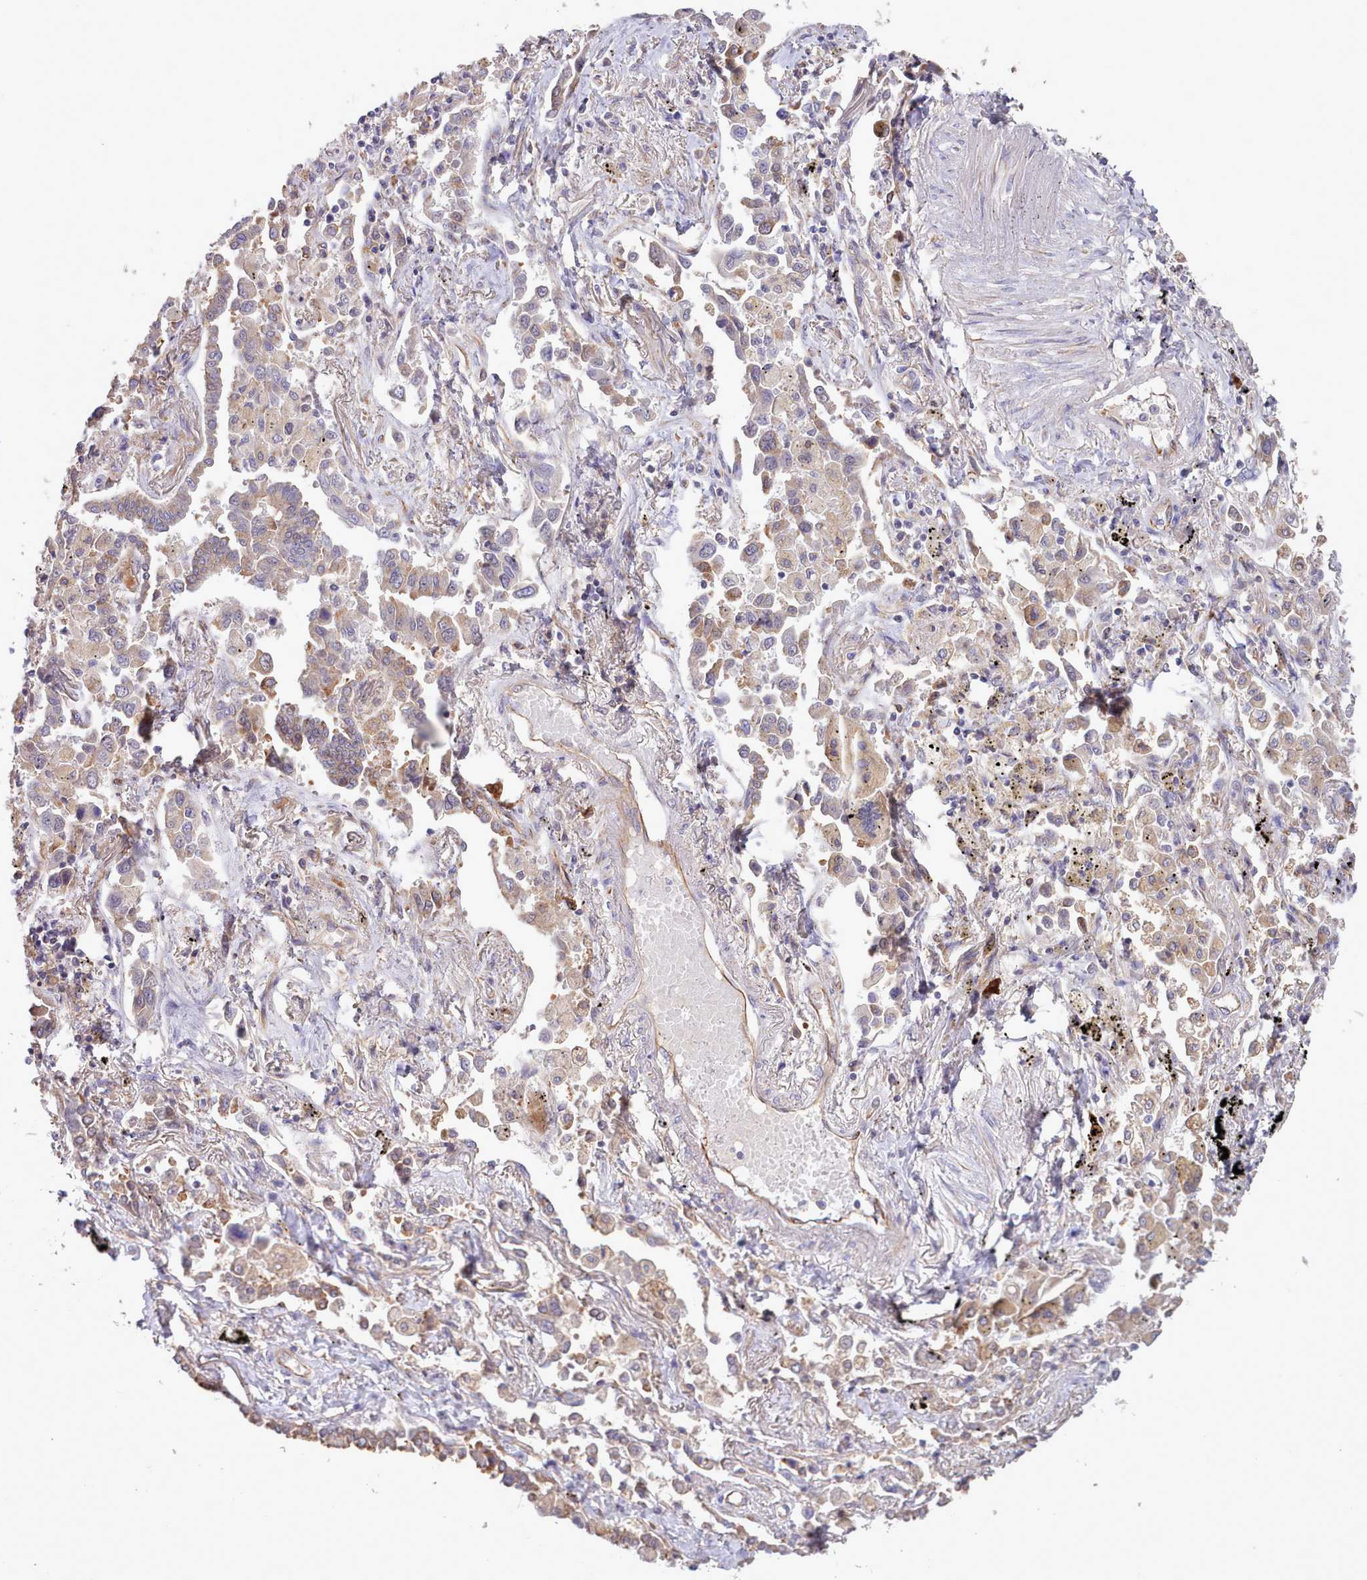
{"staining": {"intensity": "weak", "quantity": "25%-75%", "location": "cytoplasmic/membranous"}, "tissue": "lung cancer", "cell_type": "Tumor cells", "image_type": "cancer", "snomed": [{"axis": "morphology", "description": "Adenocarcinoma, NOS"}, {"axis": "topography", "description": "Lung"}], "caption": "There is low levels of weak cytoplasmic/membranous staining in tumor cells of lung cancer, as demonstrated by immunohistochemical staining (brown color).", "gene": "ZC3H13", "patient": {"sex": "male", "age": 67}}